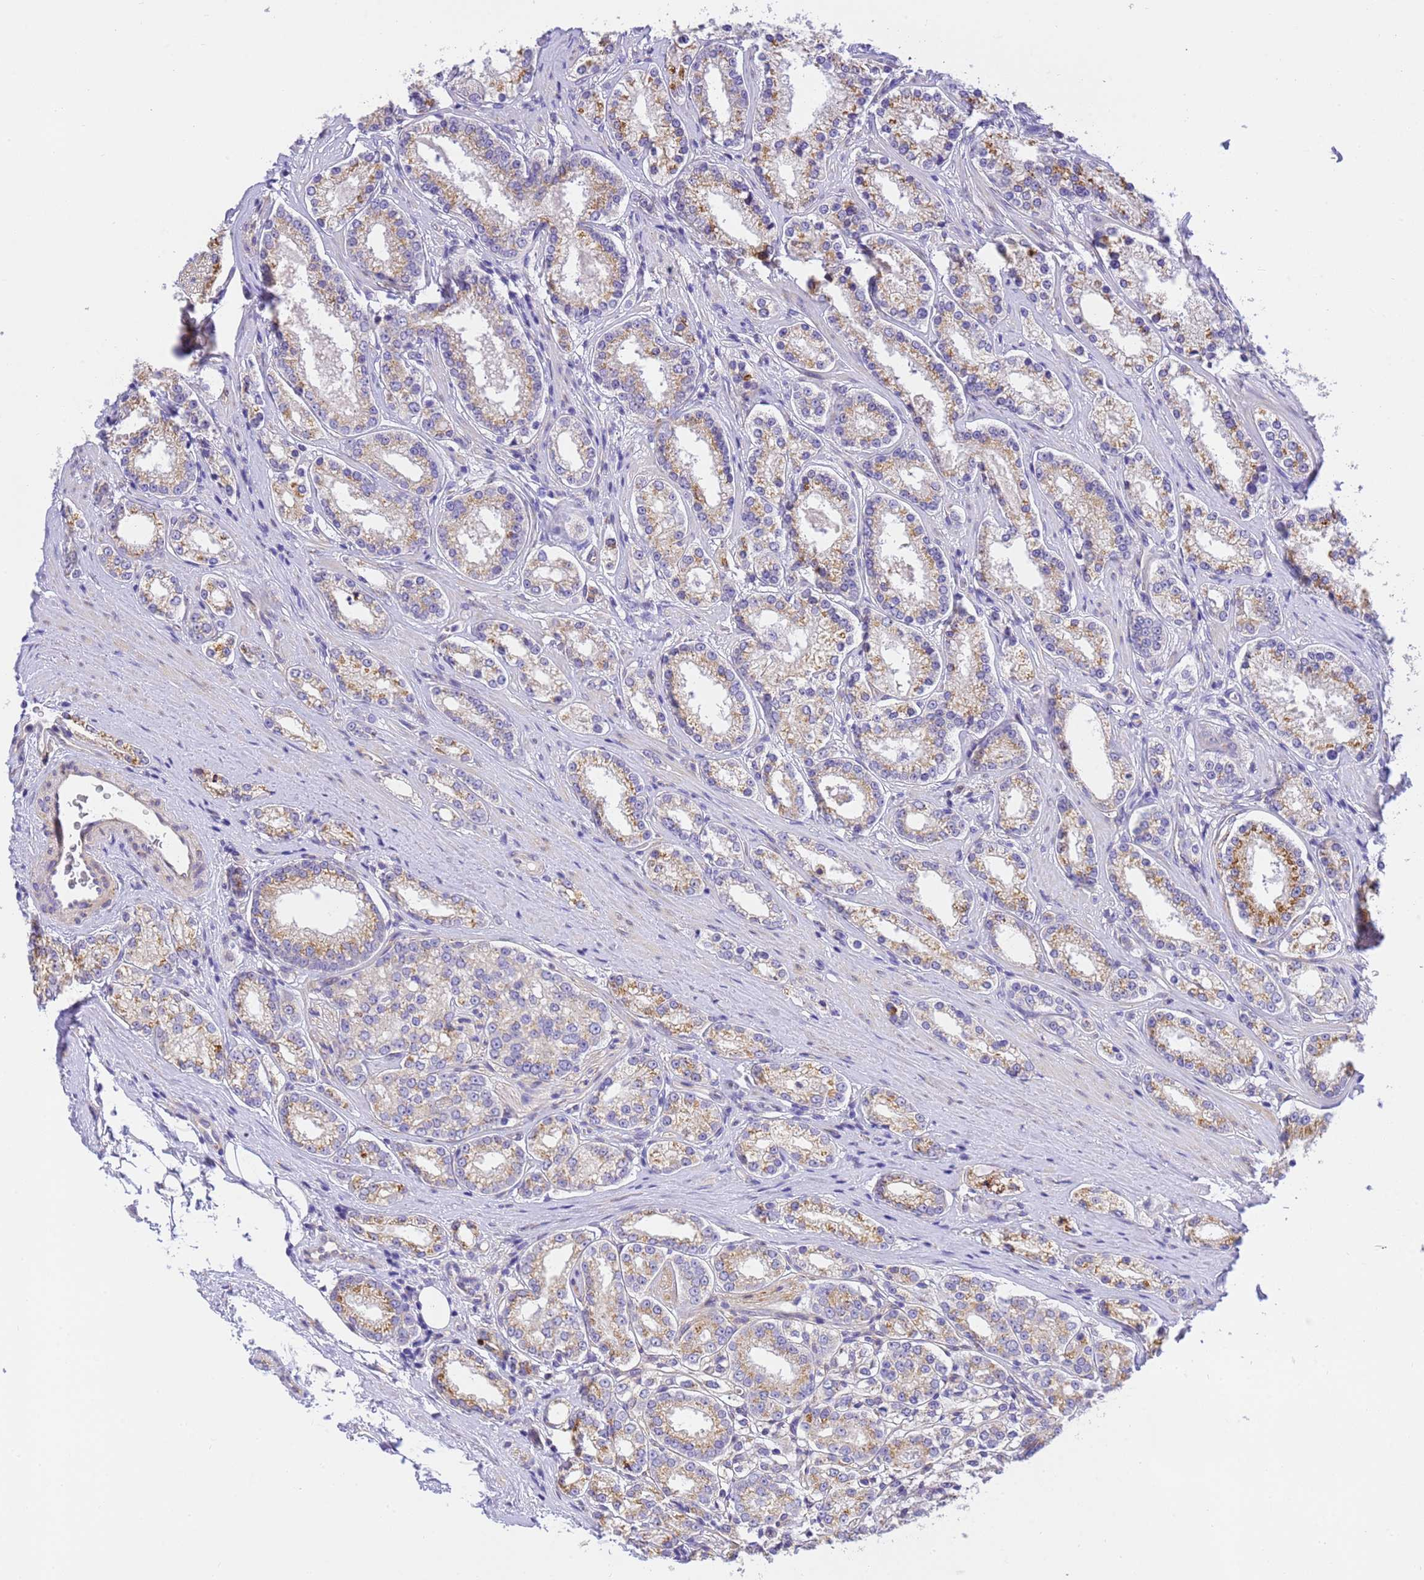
{"staining": {"intensity": "moderate", "quantity": ">75%", "location": "cytoplasmic/membranous"}, "tissue": "prostate cancer", "cell_type": "Tumor cells", "image_type": "cancer", "snomed": [{"axis": "morphology", "description": "Normal tissue, NOS"}, {"axis": "morphology", "description": "Adenocarcinoma, High grade"}, {"axis": "topography", "description": "Prostate"}], "caption": "Prostate cancer was stained to show a protein in brown. There is medium levels of moderate cytoplasmic/membranous expression in approximately >75% of tumor cells. (Brightfield microscopy of DAB IHC at high magnification).", "gene": "RHBDD3", "patient": {"sex": "male", "age": 83}}